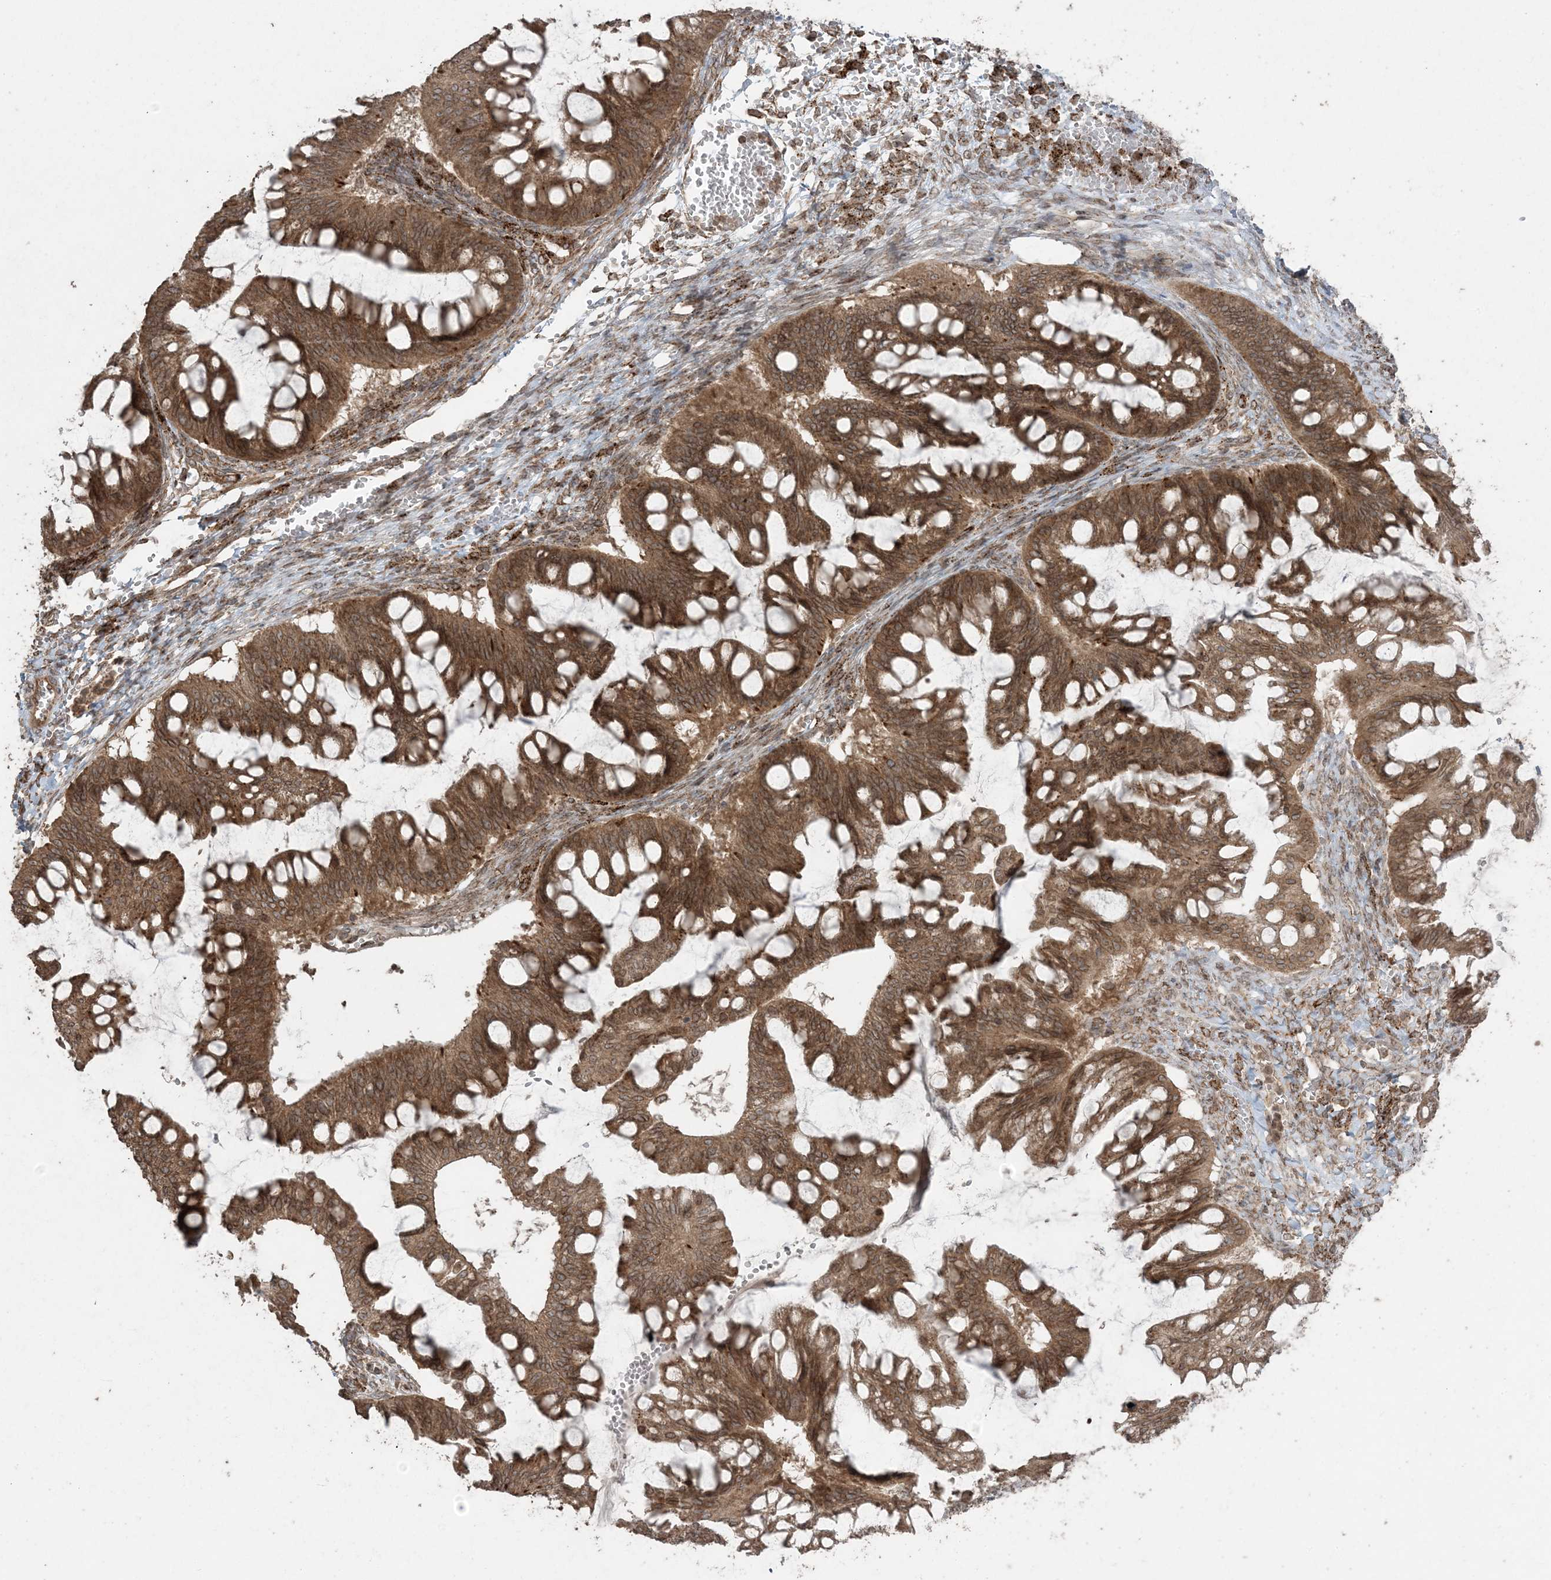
{"staining": {"intensity": "moderate", "quantity": ">75%", "location": "cytoplasmic/membranous"}, "tissue": "ovarian cancer", "cell_type": "Tumor cells", "image_type": "cancer", "snomed": [{"axis": "morphology", "description": "Cystadenocarcinoma, mucinous, NOS"}, {"axis": "topography", "description": "Ovary"}], "caption": "The histopathology image shows a brown stain indicating the presence of a protein in the cytoplasmic/membranous of tumor cells in ovarian cancer (mucinous cystadenocarcinoma).", "gene": "DDX19B", "patient": {"sex": "female", "age": 73}}